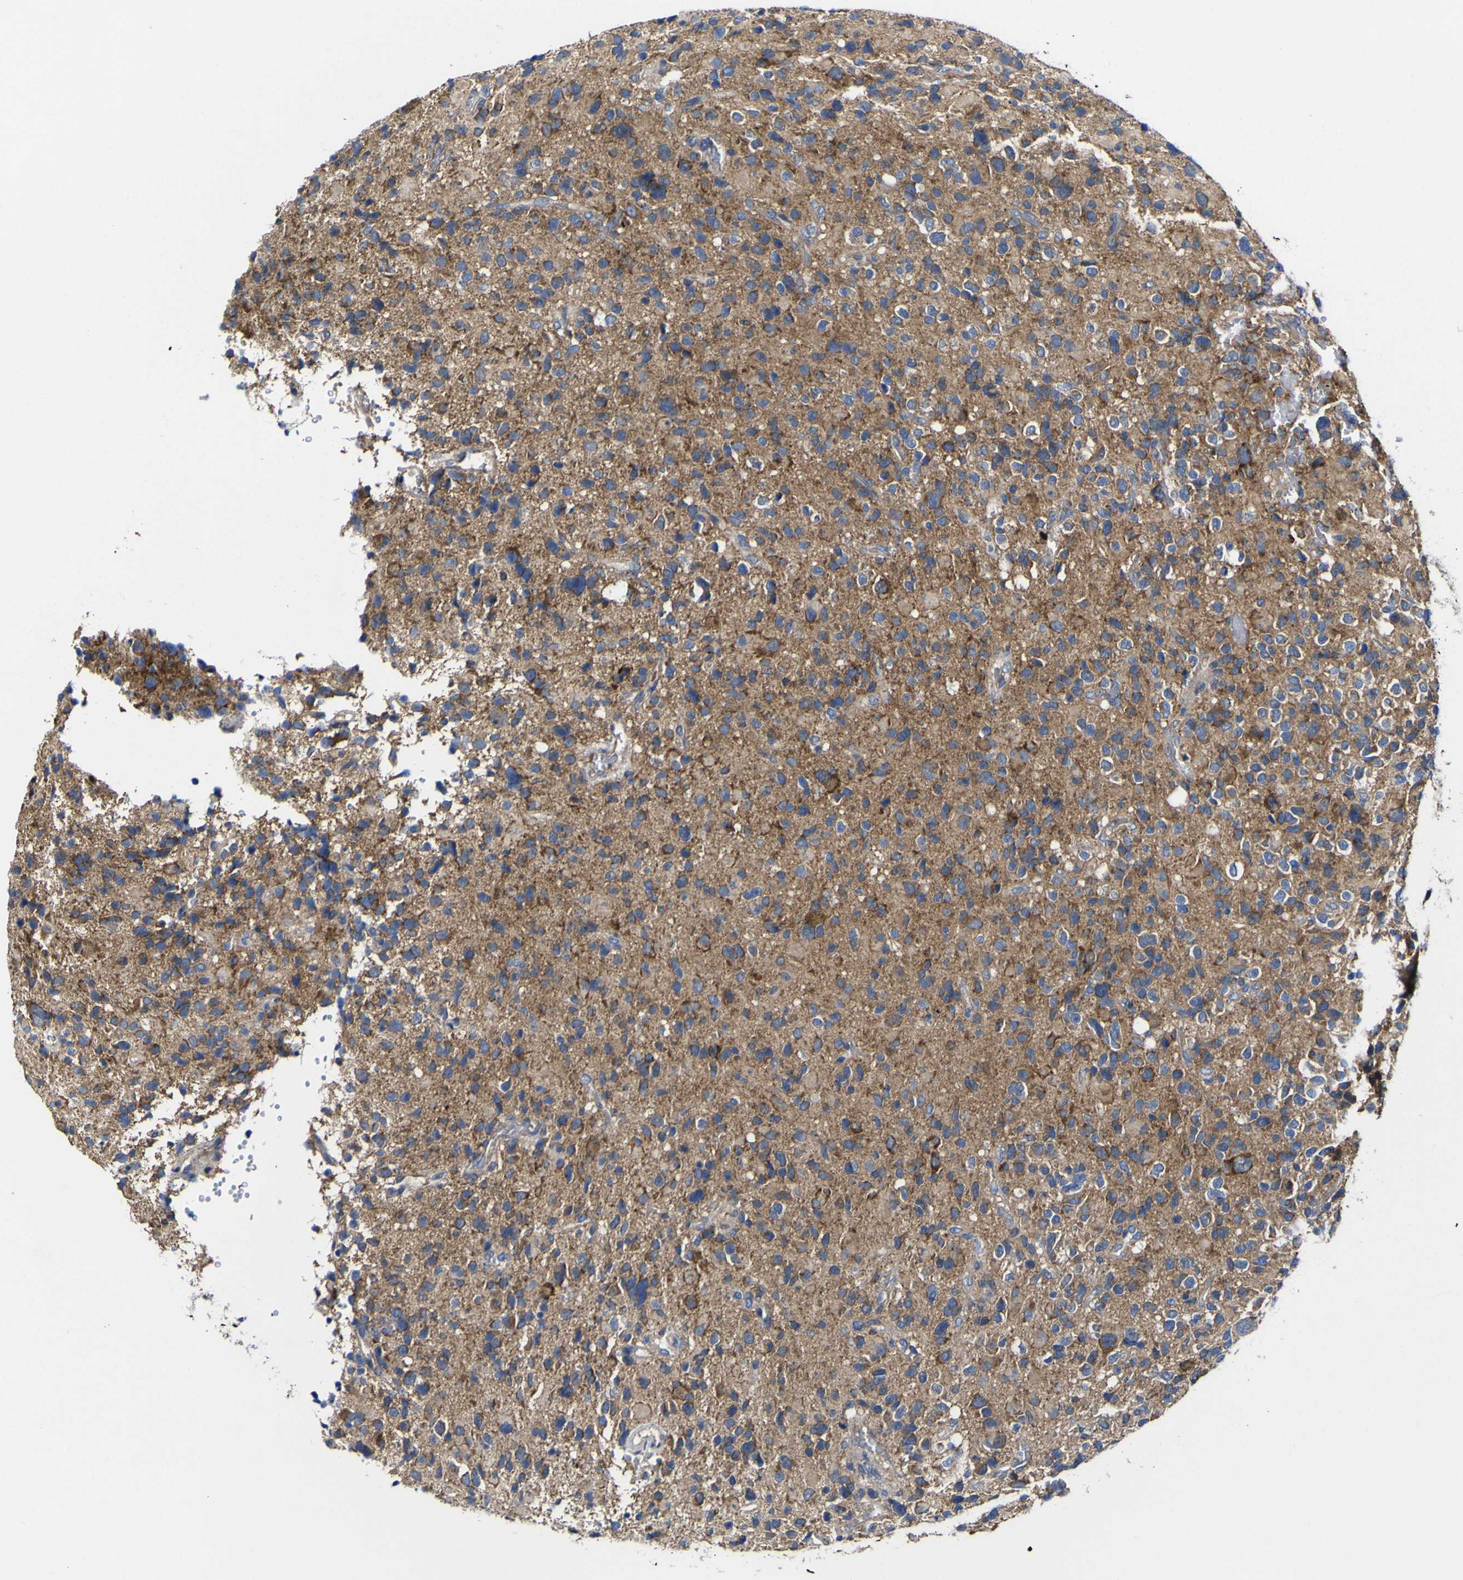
{"staining": {"intensity": "moderate", "quantity": "25%-75%", "location": "cytoplasmic/membranous"}, "tissue": "glioma", "cell_type": "Tumor cells", "image_type": "cancer", "snomed": [{"axis": "morphology", "description": "Glioma, malignant, High grade"}, {"axis": "topography", "description": "Brain"}], "caption": "An IHC micrograph of tumor tissue is shown. Protein staining in brown shows moderate cytoplasmic/membranous positivity in malignant high-grade glioma within tumor cells.", "gene": "CCDC90B", "patient": {"sex": "male", "age": 48}}